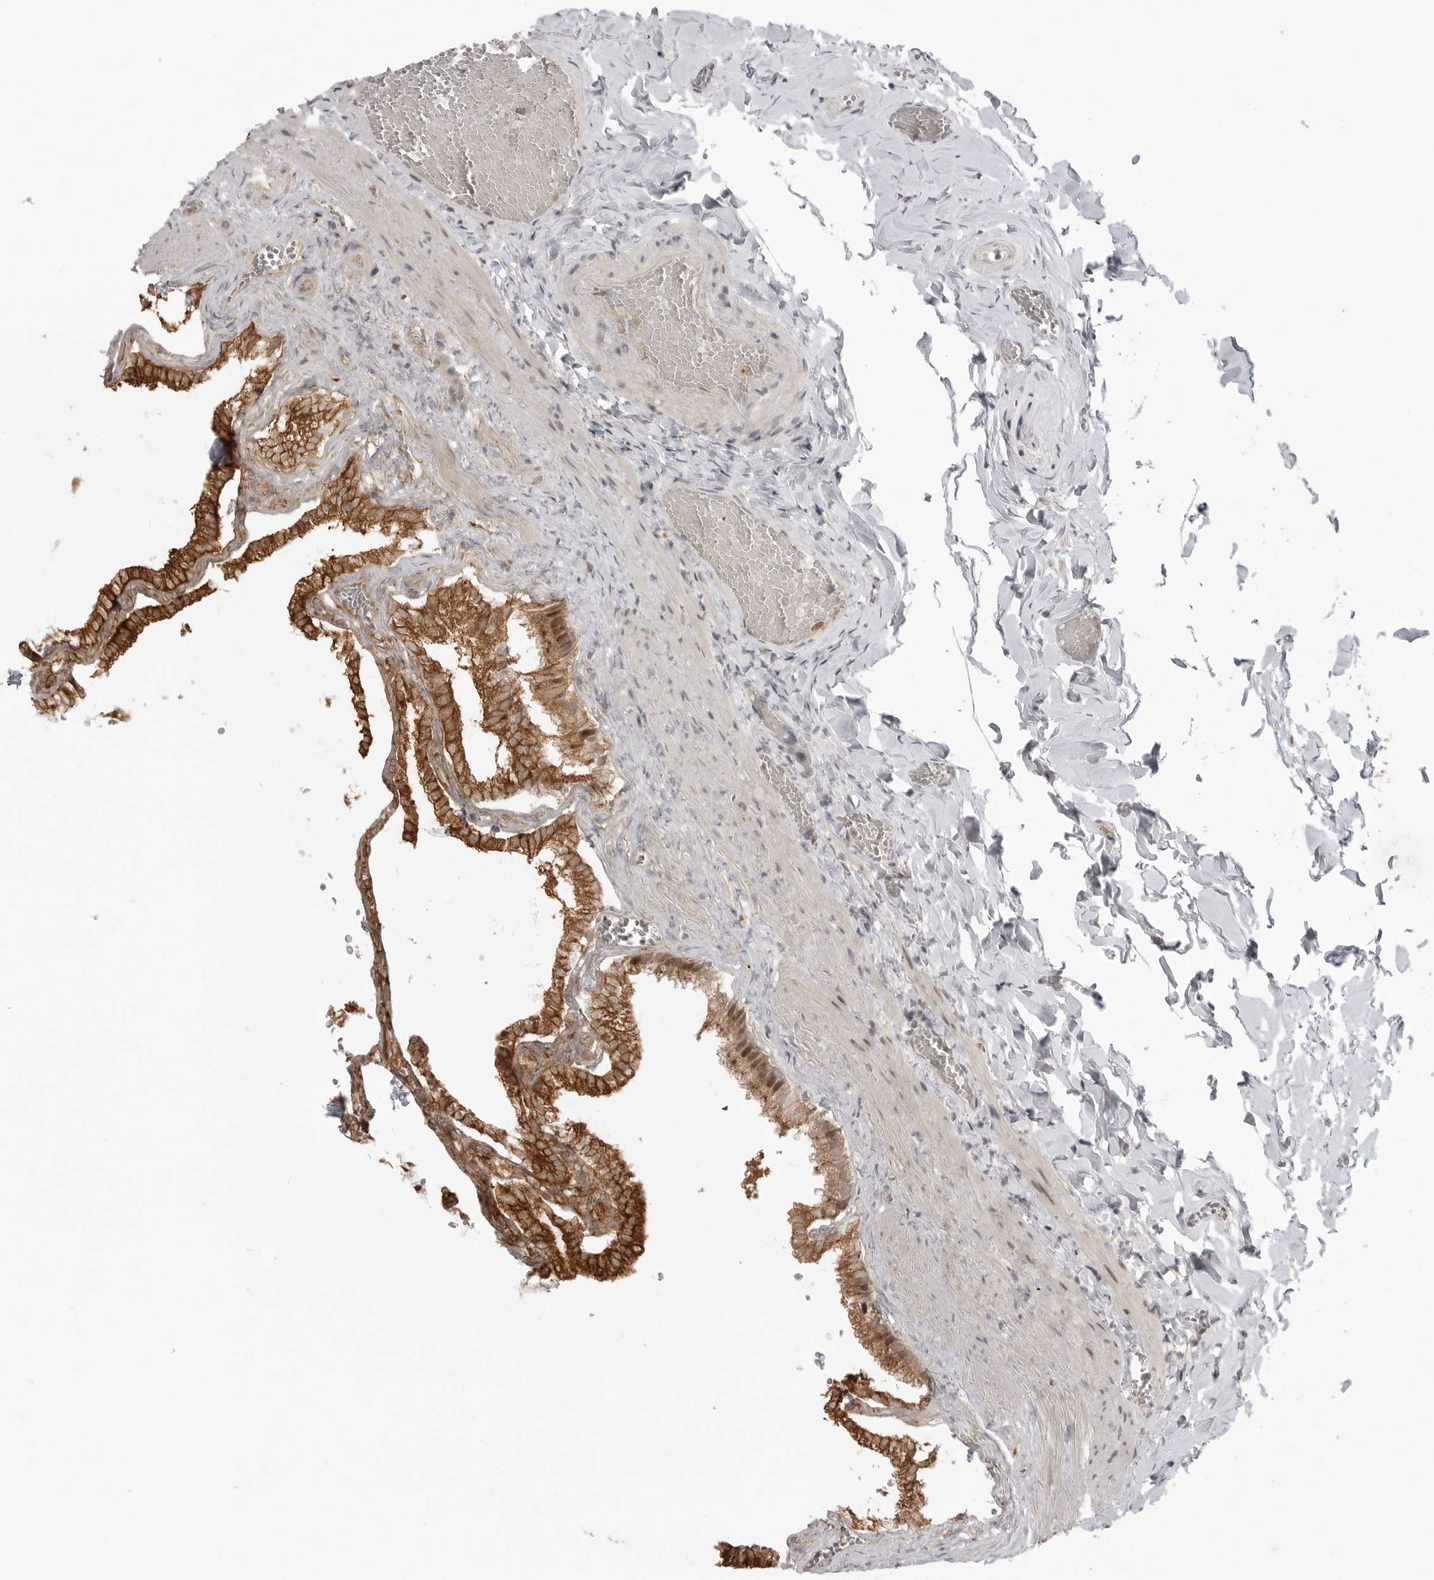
{"staining": {"intensity": "strong", "quantity": ">75%", "location": "cytoplasmic/membranous"}, "tissue": "gallbladder", "cell_type": "Glandular cells", "image_type": "normal", "snomed": [{"axis": "morphology", "description": "Normal tissue, NOS"}, {"axis": "topography", "description": "Gallbladder"}], "caption": "IHC image of benign gallbladder: gallbladder stained using immunohistochemistry displays high levels of strong protein expression localized specifically in the cytoplasmic/membranous of glandular cells, appearing as a cytoplasmic/membranous brown color.", "gene": "FAT3", "patient": {"sex": "male", "age": 38}}